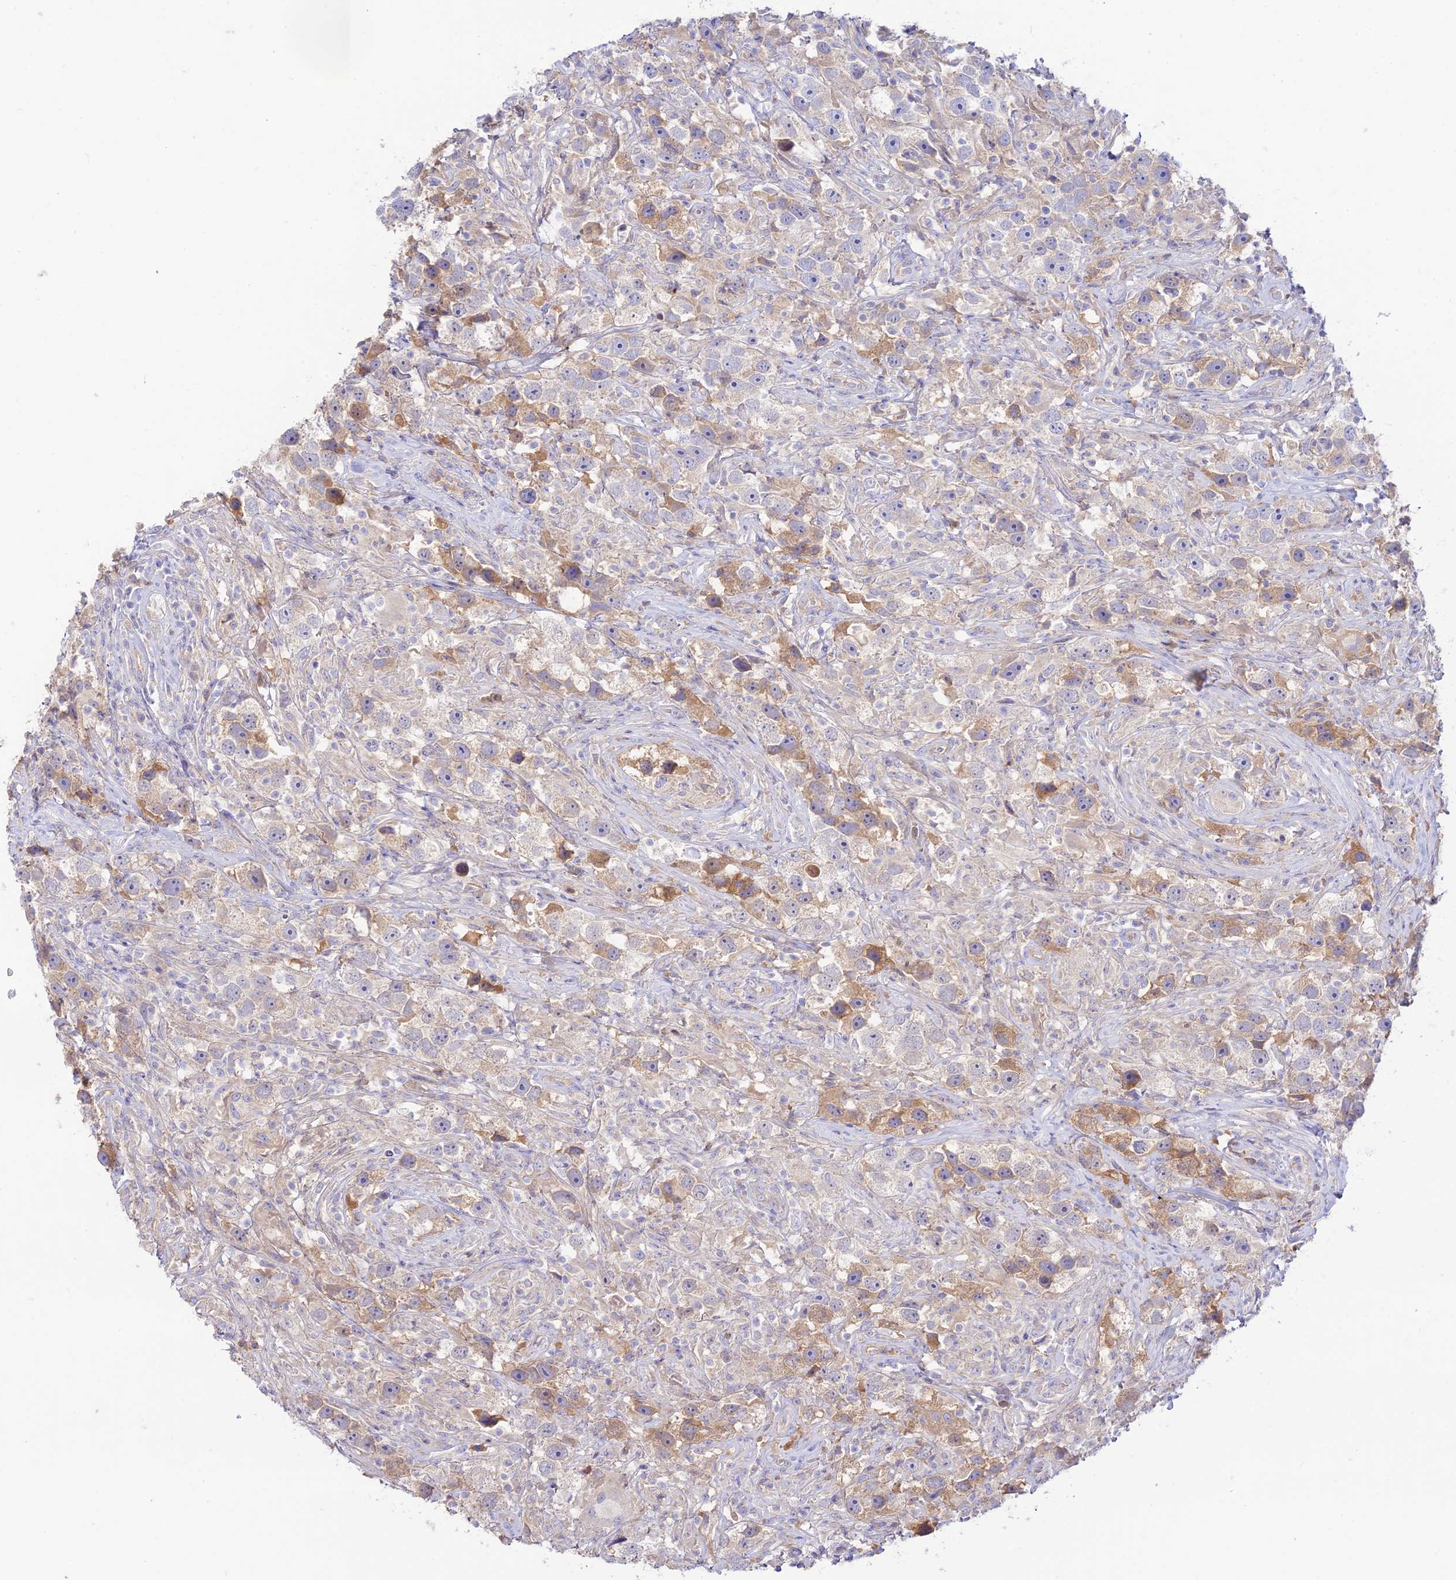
{"staining": {"intensity": "moderate", "quantity": "<25%", "location": "cytoplasmic/membranous"}, "tissue": "testis cancer", "cell_type": "Tumor cells", "image_type": "cancer", "snomed": [{"axis": "morphology", "description": "Seminoma, NOS"}, {"axis": "topography", "description": "Testis"}], "caption": "Immunohistochemical staining of testis cancer (seminoma) shows low levels of moderate cytoplasmic/membranous protein positivity in about <25% of tumor cells.", "gene": "NLRP9", "patient": {"sex": "male", "age": 49}}